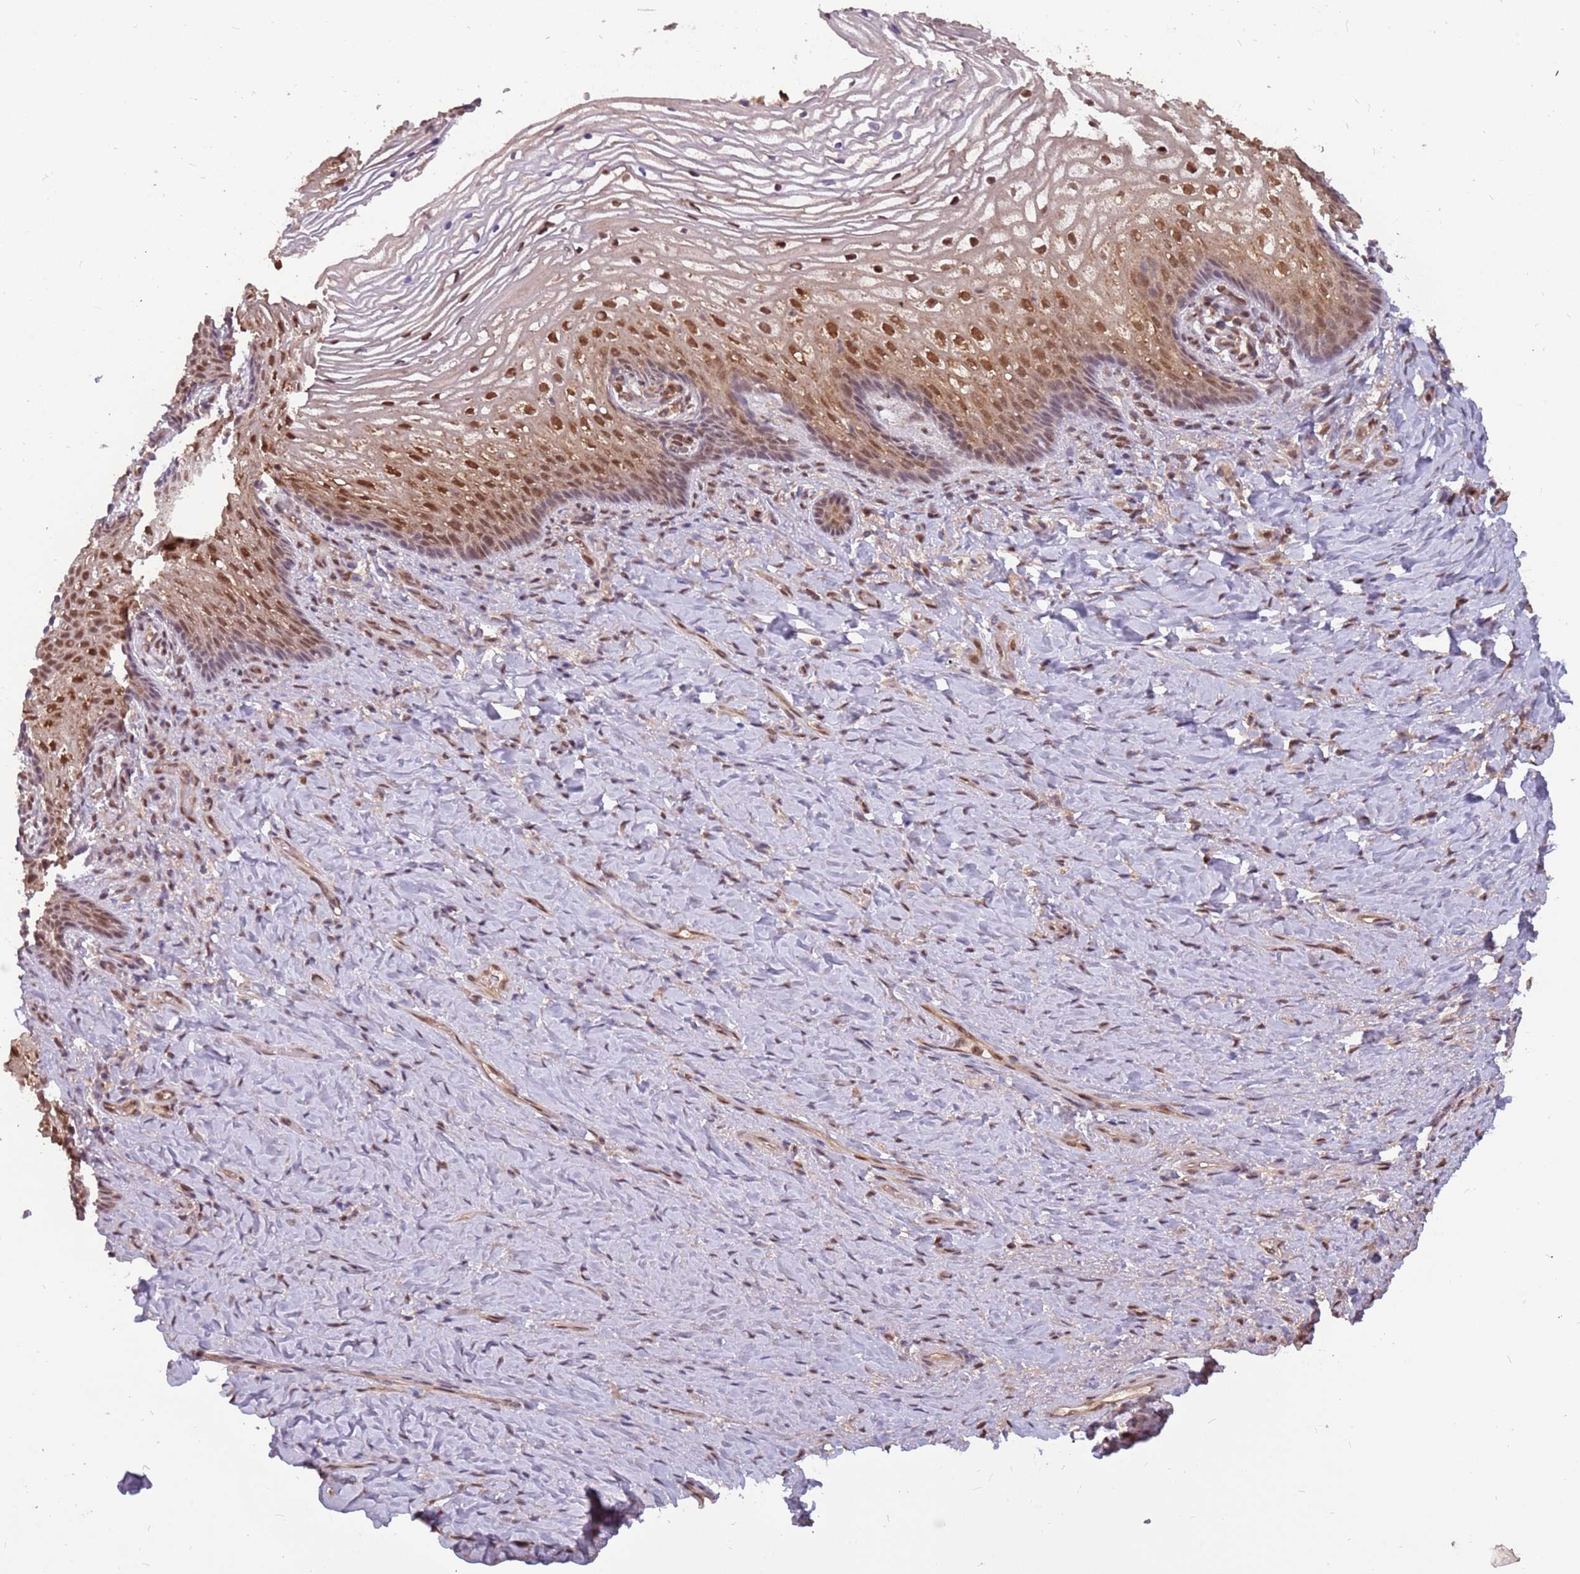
{"staining": {"intensity": "moderate", "quantity": ">75%", "location": "nuclear"}, "tissue": "vagina", "cell_type": "Squamous epithelial cells", "image_type": "normal", "snomed": [{"axis": "morphology", "description": "Normal tissue, NOS"}, {"axis": "topography", "description": "Vagina"}], "caption": "Immunohistochemistry of normal vagina exhibits medium levels of moderate nuclear expression in approximately >75% of squamous epithelial cells. The staining was performed using DAB (3,3'-diaminobenzidine) to visualize the protein expression in brown, while the nuclei were stained in blue with hematoxylin (Magnification: 20x).", "gene": "GBP2", "patient": {"sex": "female", "age": 60}}